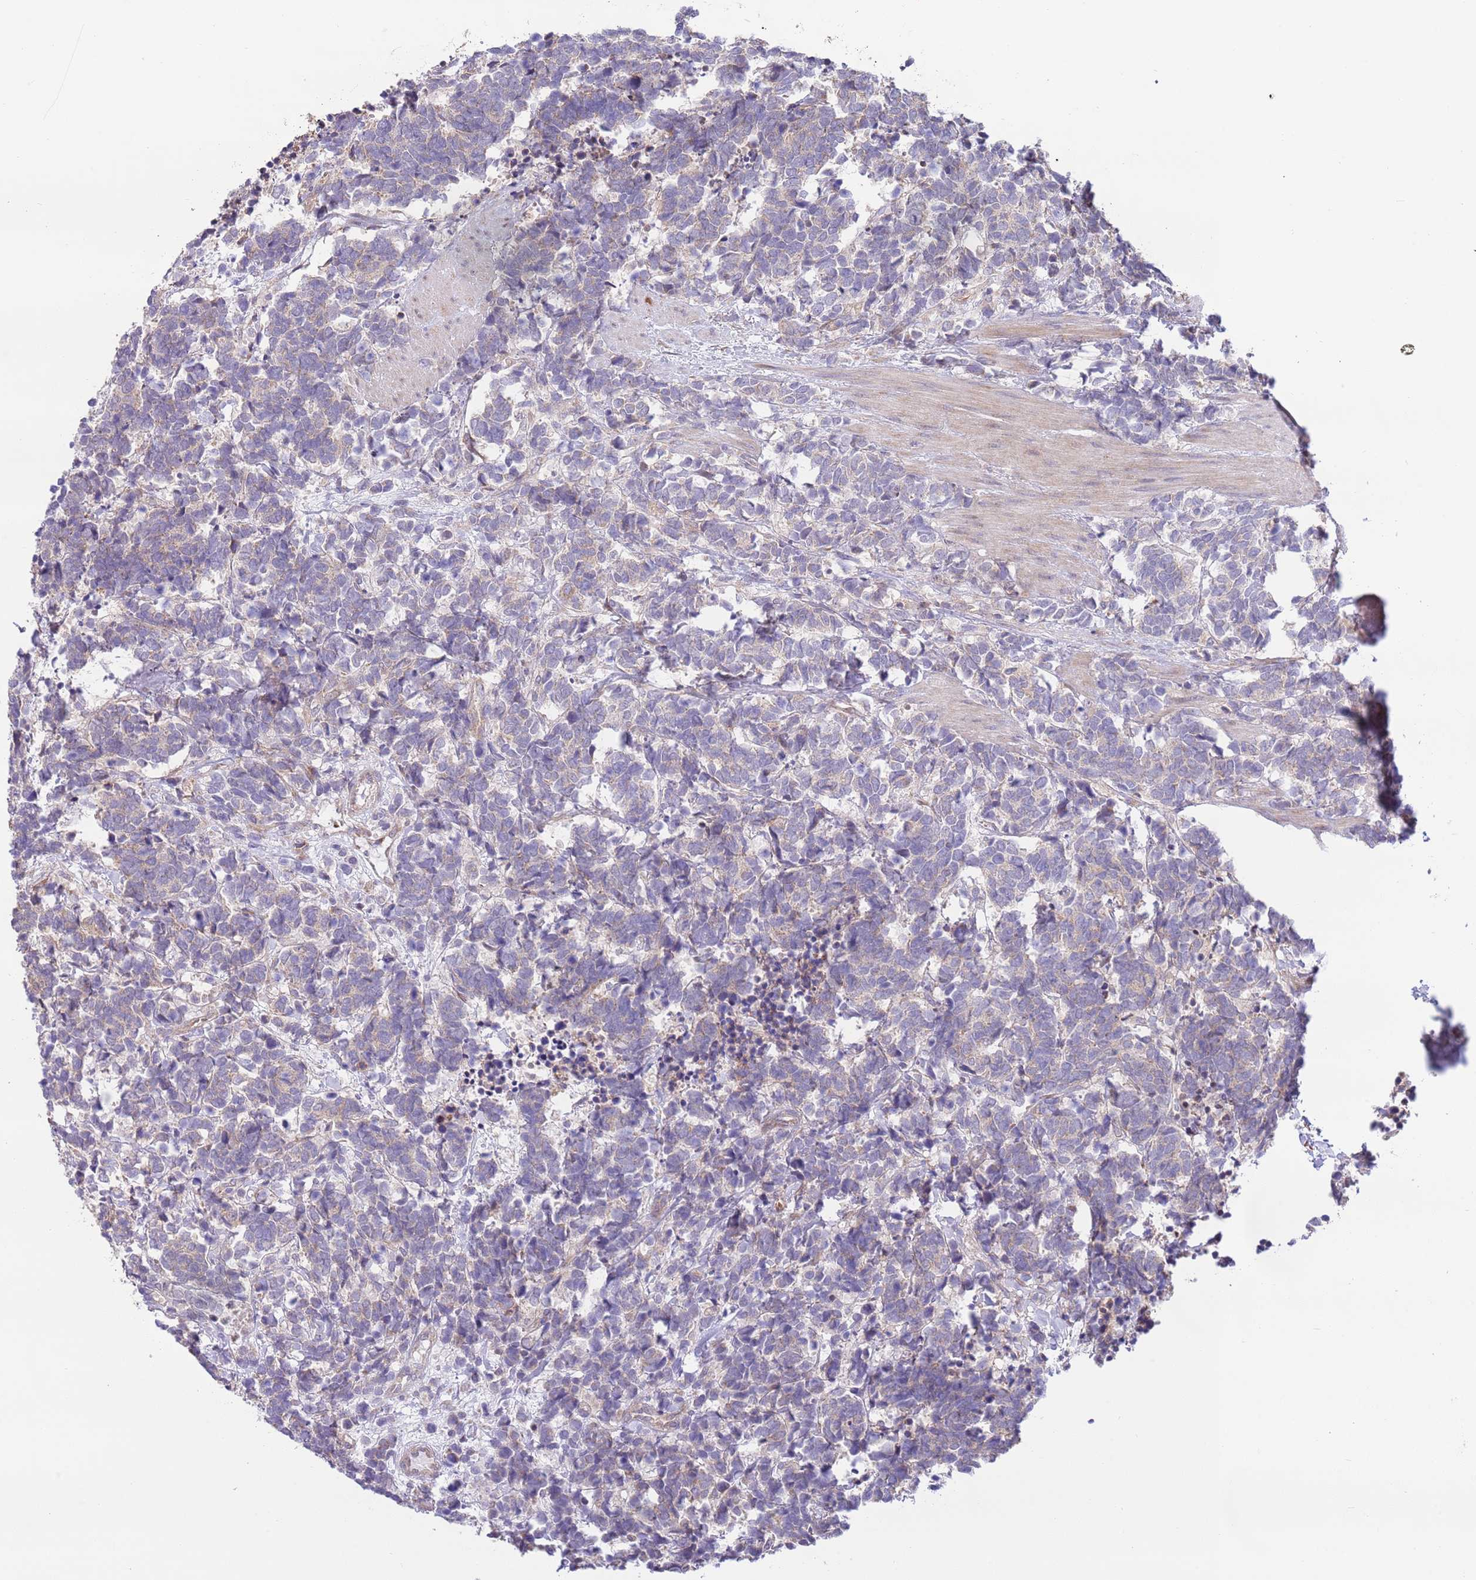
{"staining": {"intensity": "weak", "quantity": "25%-75%", "location": "cytoplasmic/membranous"}, "tissue": "carcinoid", "cell_type": "Tumor cells", "image_type": "cancer", "snomed": [{"axis": "morphology", "description": "Carcinoma, NOS"}, {"axis": "morphology", "description": "Carcinoid, malignant, NOS"}, {"axis": "topography", "description": "Prostate"}], "caption": "Carcinoid was stained to show a protein in brown. There is low levels of weak cytoplasmic/membranous expression in approximately 25%-75% of tumor cells.", "gene": "DAND5", "patient": {"sex": "male", "age": 57}}